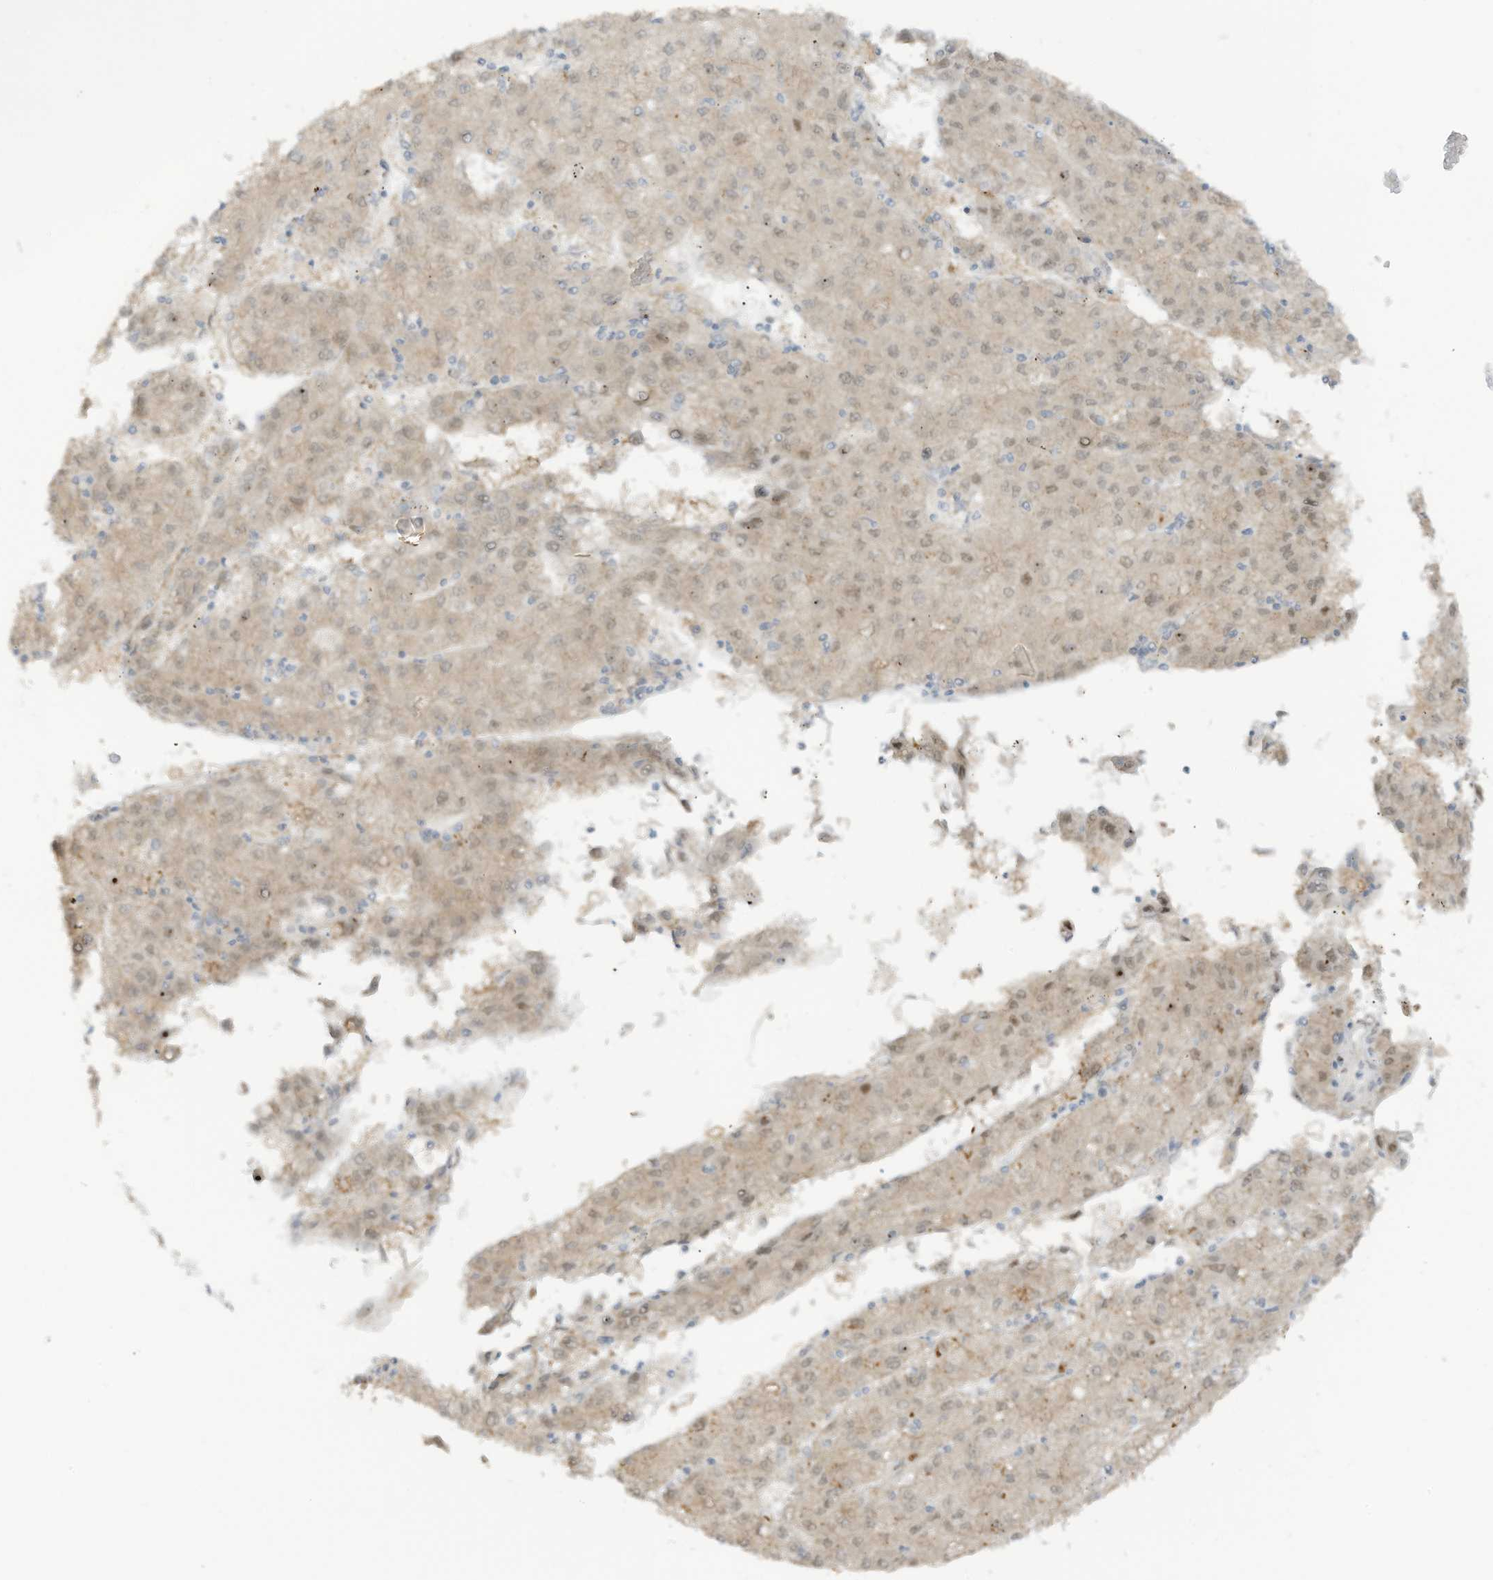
{"staining": {"intensity": "weak", "quantity": "<25%", "location": "nuclear"}, "tissue": "liver cancer", "cell_type": "Tumor cells", "image_type": "cancer", "snomed": [{"axis": "morphology", "description": "Carcinoma, Hepatocellular, NOS"}, {"axis": "topography", "description": "Liver"}], "caption": "IHC of liver cancer exhibits no staining in tumor cells.", "gene": "ZCWPW2", "patient": {"sex": "male", "age": 72}}